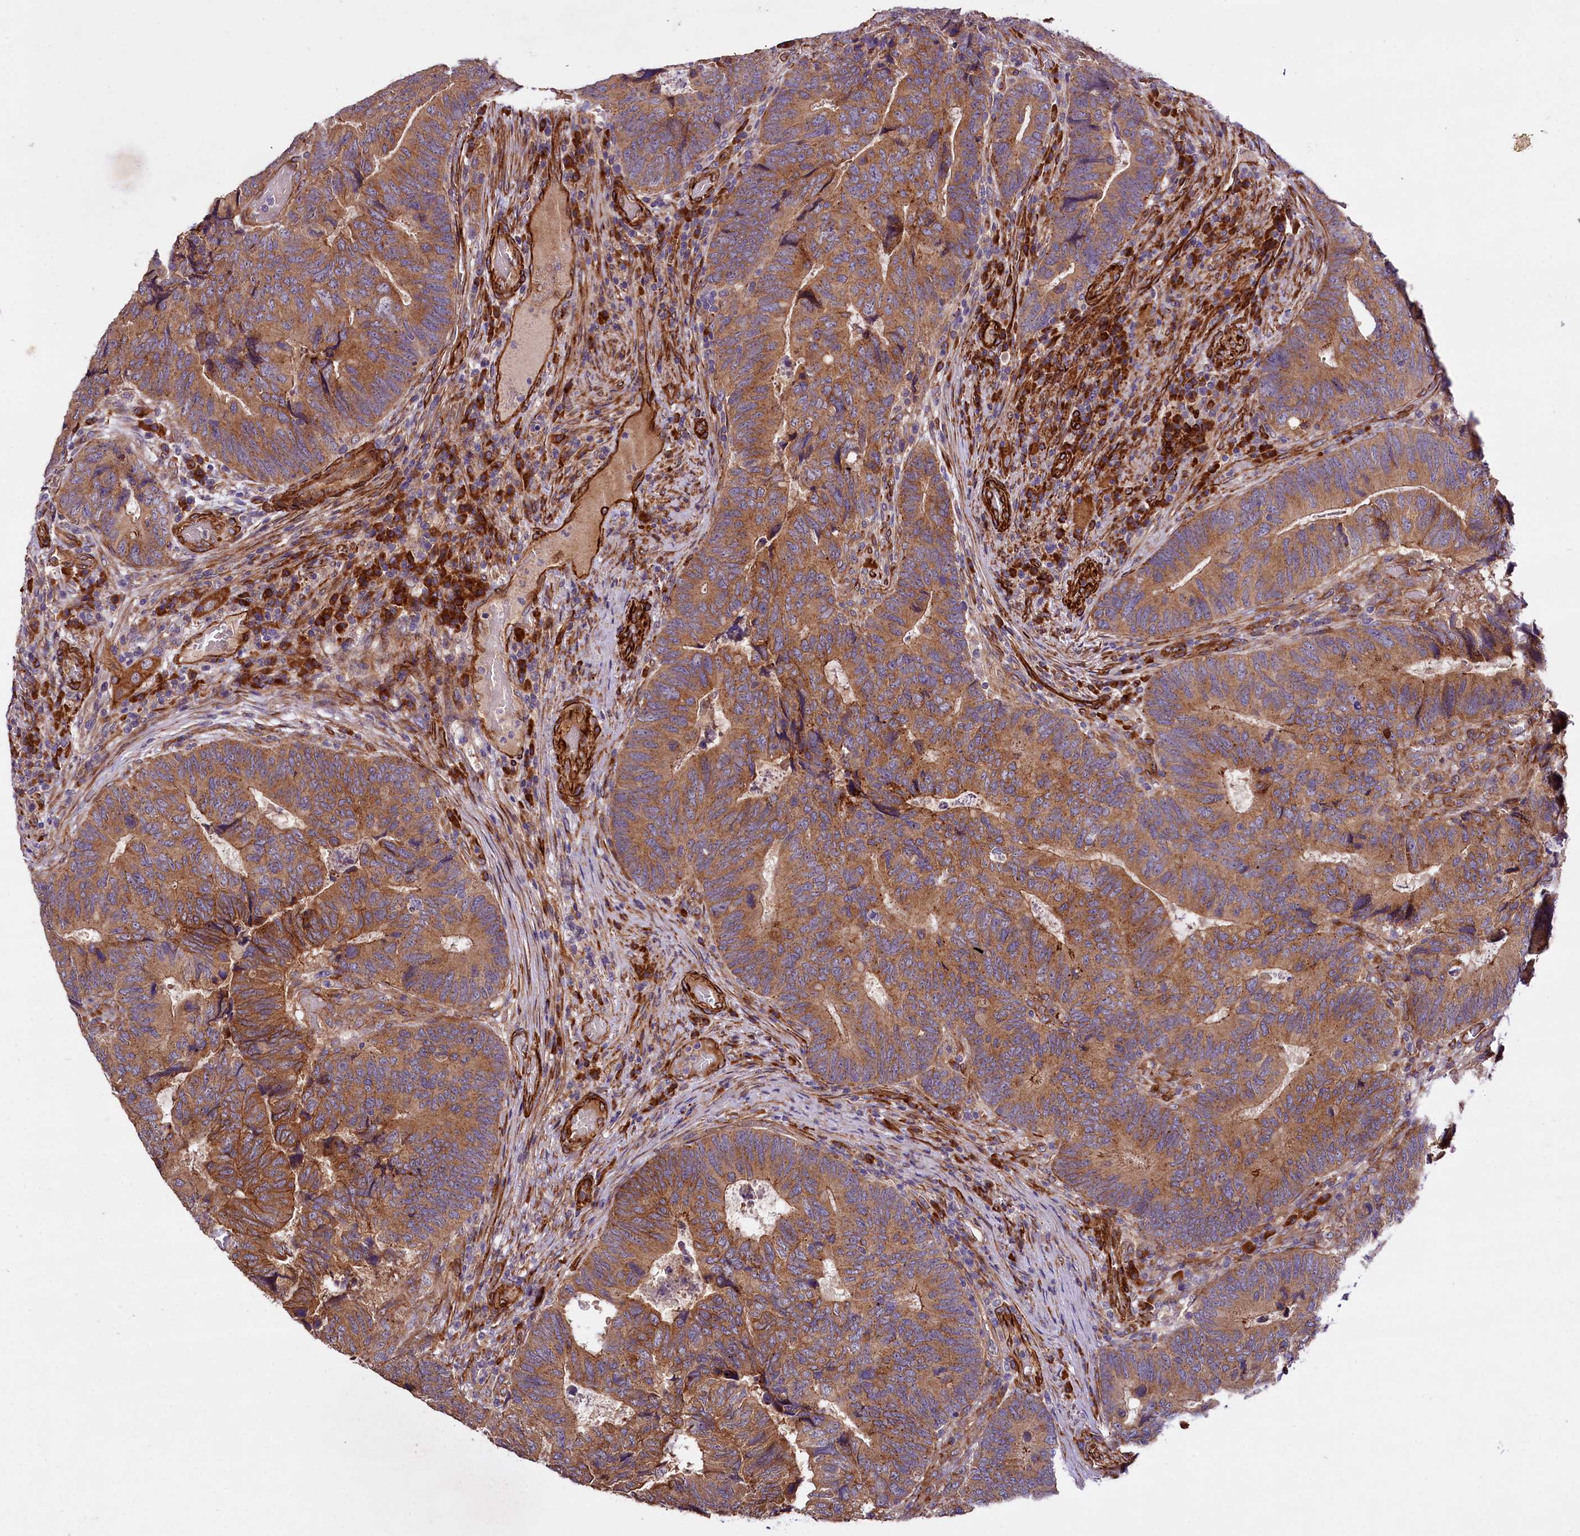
{"staining": {"intensity": "moderate", "quantity": ">75%", "location": "cytoplasmic/membranous"}, "tissue": "colorectal cancer", "cell_type": "Tumor cells", "image_type": "cancer", "snomed": [{"axis": "morphology", "description": "Adenocarcinoma, NOS"}, {"axis": "topography", "description": "Colon"}], "caption": "Brown immunohistochemical staining in adenocarcinoma (colorectal) shows moderate cytoplasmic/membranous staining in about >75% of tumor cells. Using DAB (3,3'-diaminobenzidine) (brown) and hematoxylin (blue) stains, captured at high magnification using brightfield microscopy.", "gene": "SPATS2", "patient": {"sex": "female", "age": 67}}